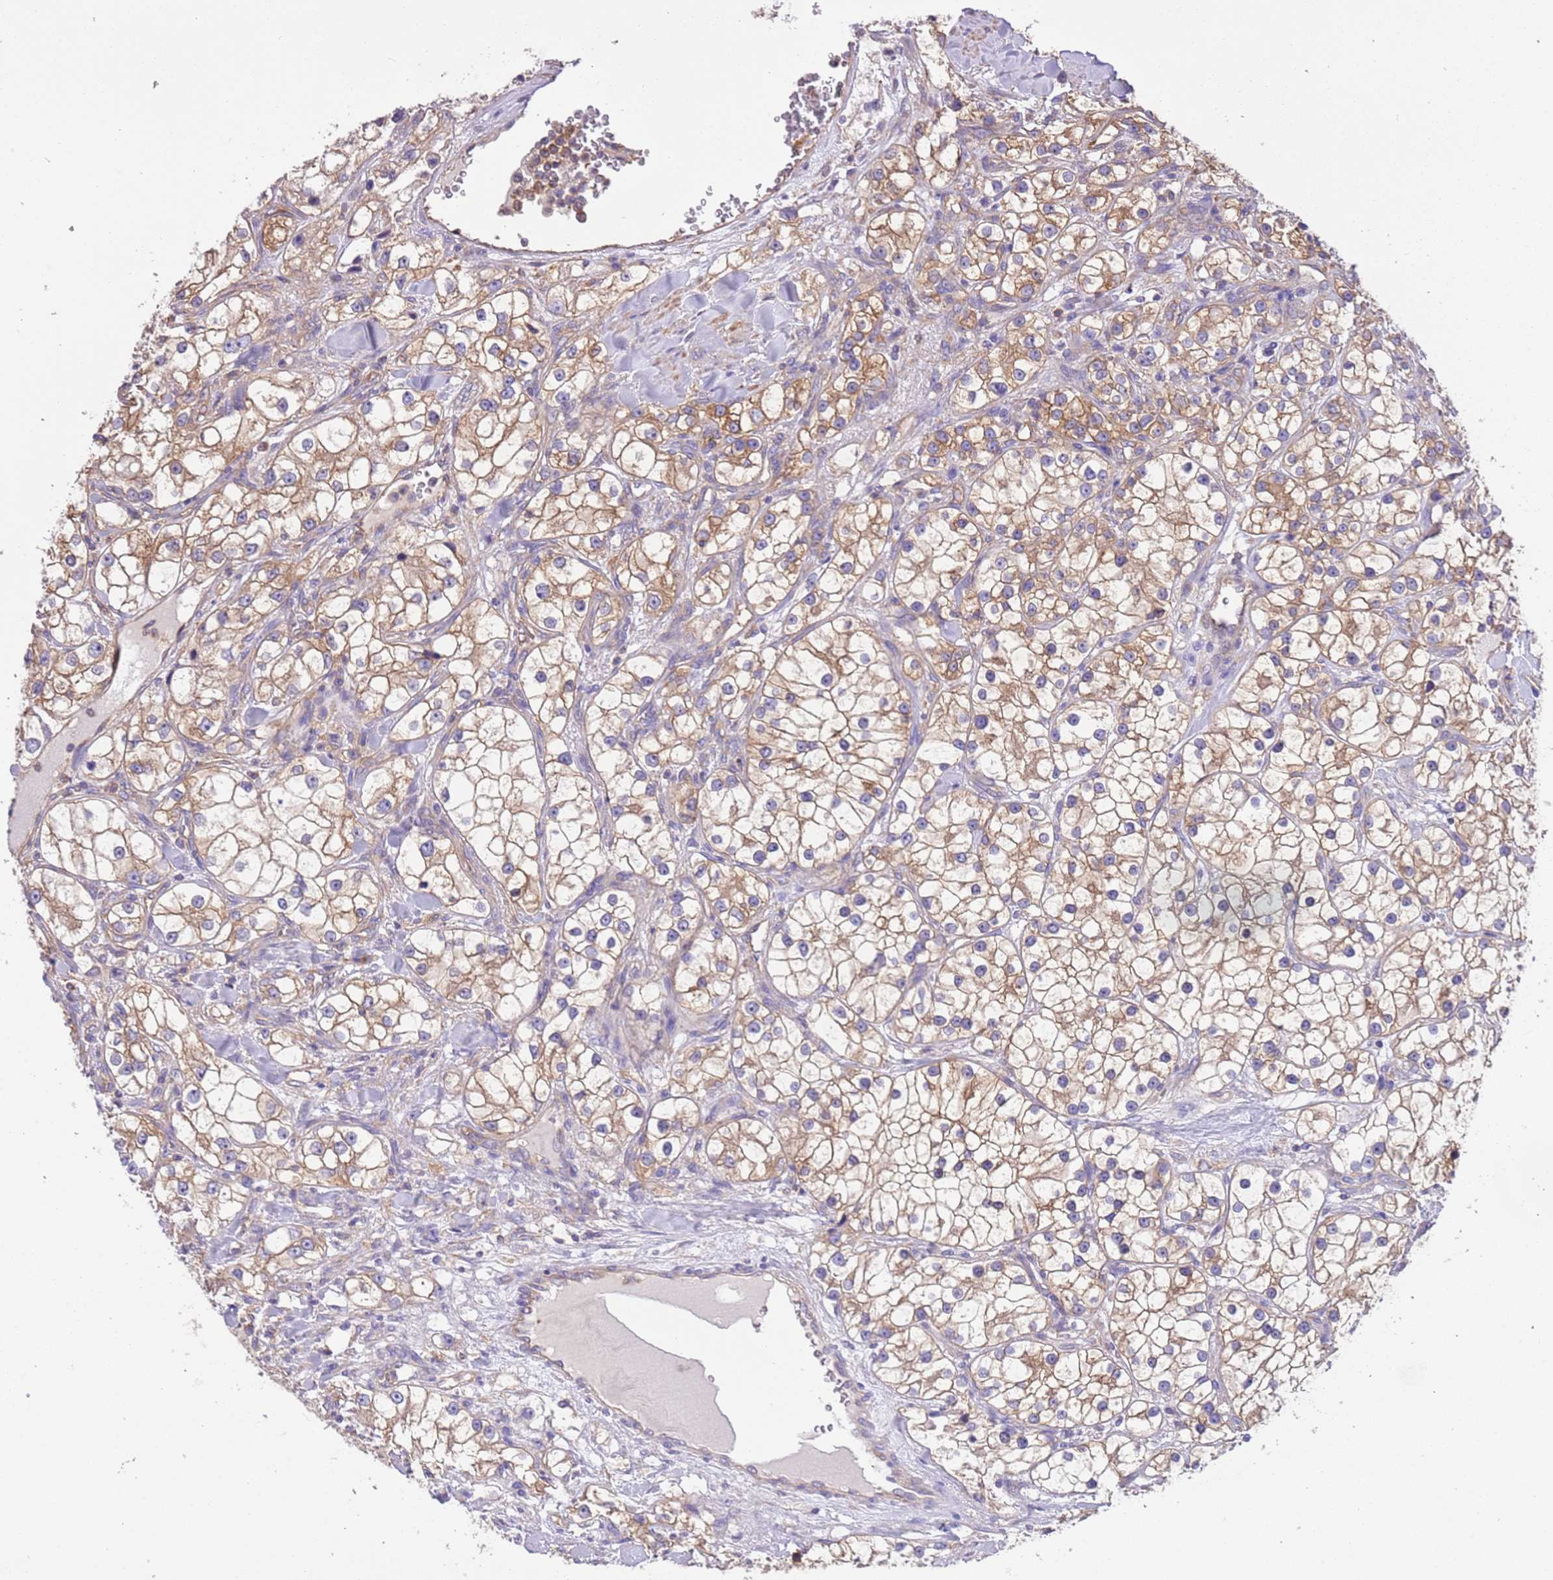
{"staining": {"intensity": "moderate", "quantity": ">75%", "location": "cytoplasmic/membranous"}, "tissue": "renal cancer", "cell_type": "Tumor cells", "image_type": "cancer", "snomed": [{"axis": "morphology", "description": "Adenocarcinoma, NOS"}, {"axis": "topography", "description": "Kidney"}], "caption": "IHC staining of adenocarcinoma (renal), which reveals medium levels of moderate cytoplasmic/membranous staining in about >75% of tumor cells indicating moderate cytoplasmic/membranous protein staining. The staining was performed using DAB (3,3'-diaminobenzidine) (brown) for protein detection and nuclei were counterstained in hematoxylin (blue).", "gene": "NAALADL1", "patient": {"sex": "male", "age": 77}}